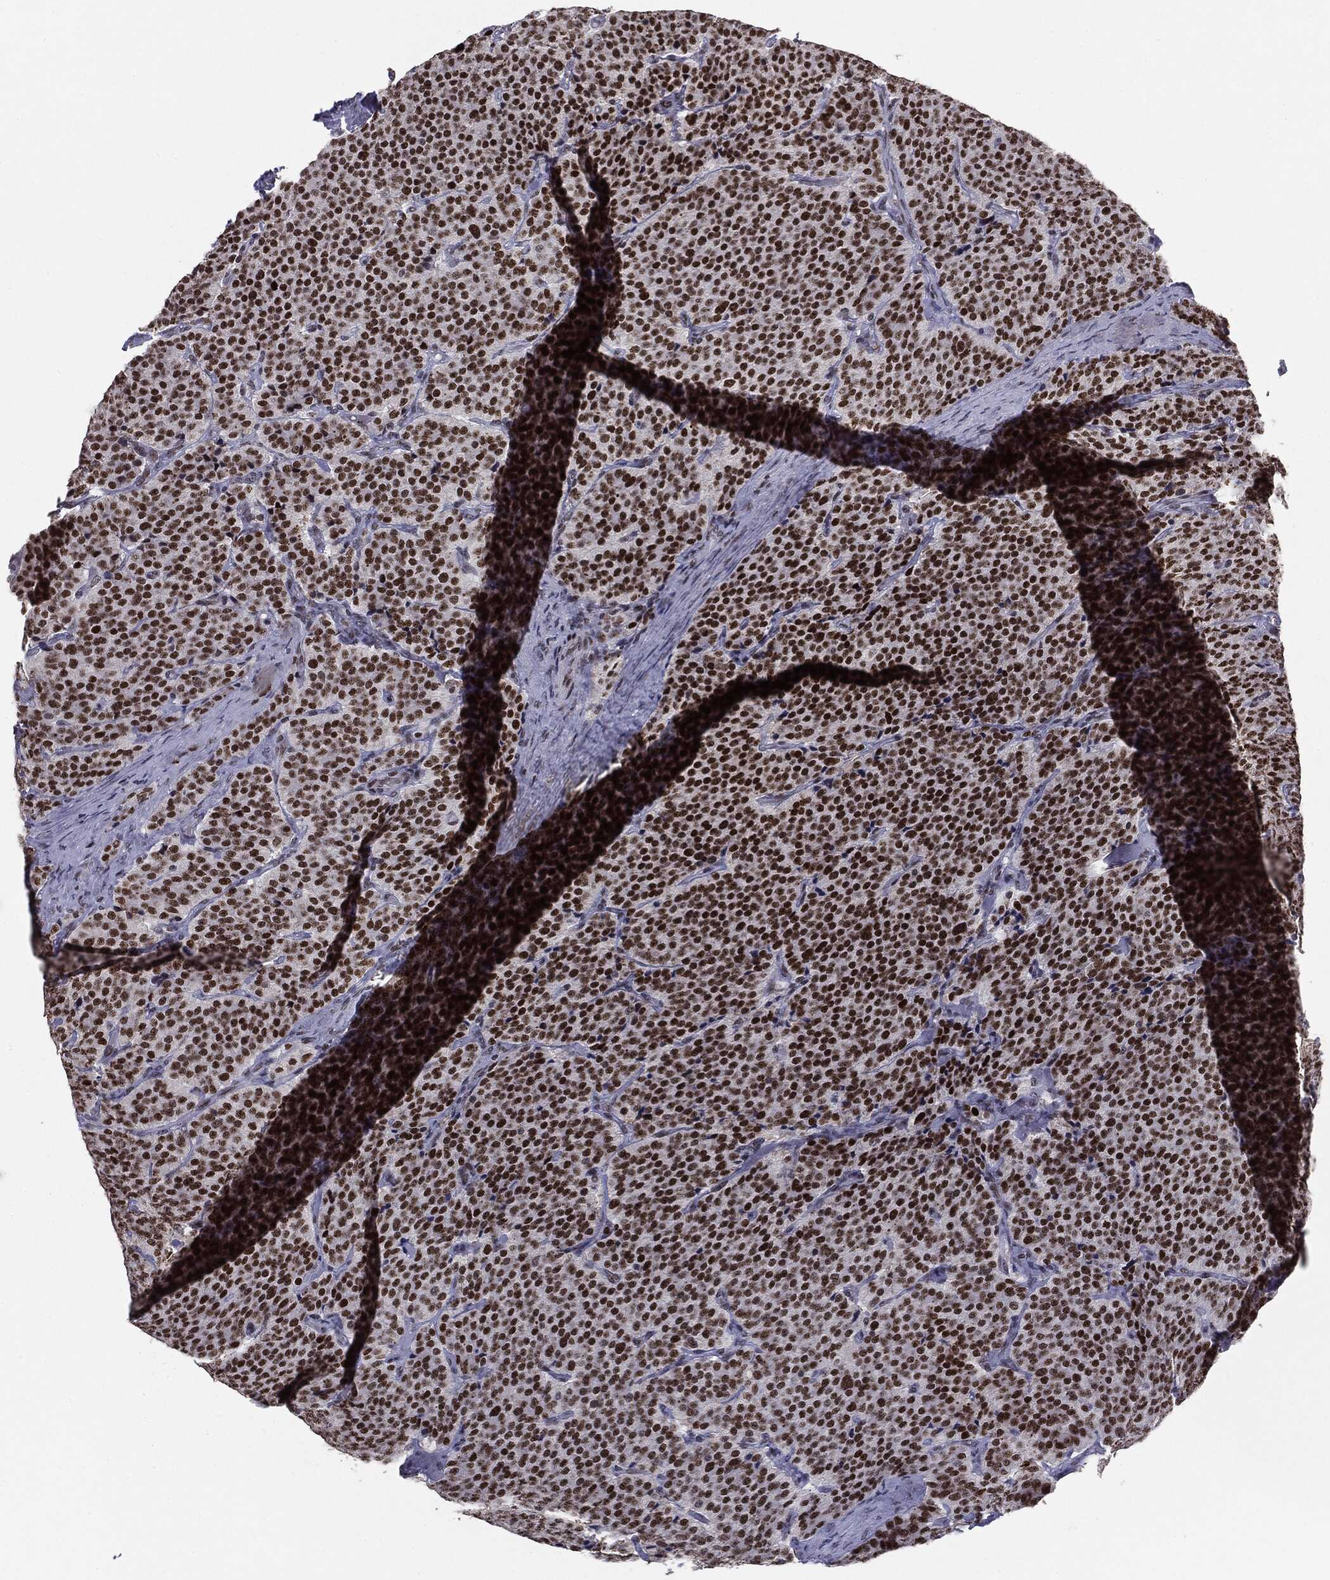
{"staining": {"intensity": "strong", "quantity": ">75%", "location": "nuclear"}, "tissue": "carcinoid", "cell_type": "Tumor cells", "image_type": "cancer", "snomed": [{"axis": "morphology", "description": "Carcinoid, malignant, NOS"}, {"axis": "topography", "description": "Small intestine"}], "caption": "Carcinoid (malignant) tissue demonstrates strong nuclear expression in approximately >75% of tumor cells, visualized by immunohistochemistry.", "gene": "MDC1", "patient": {"sex": "female", "age": 58}}